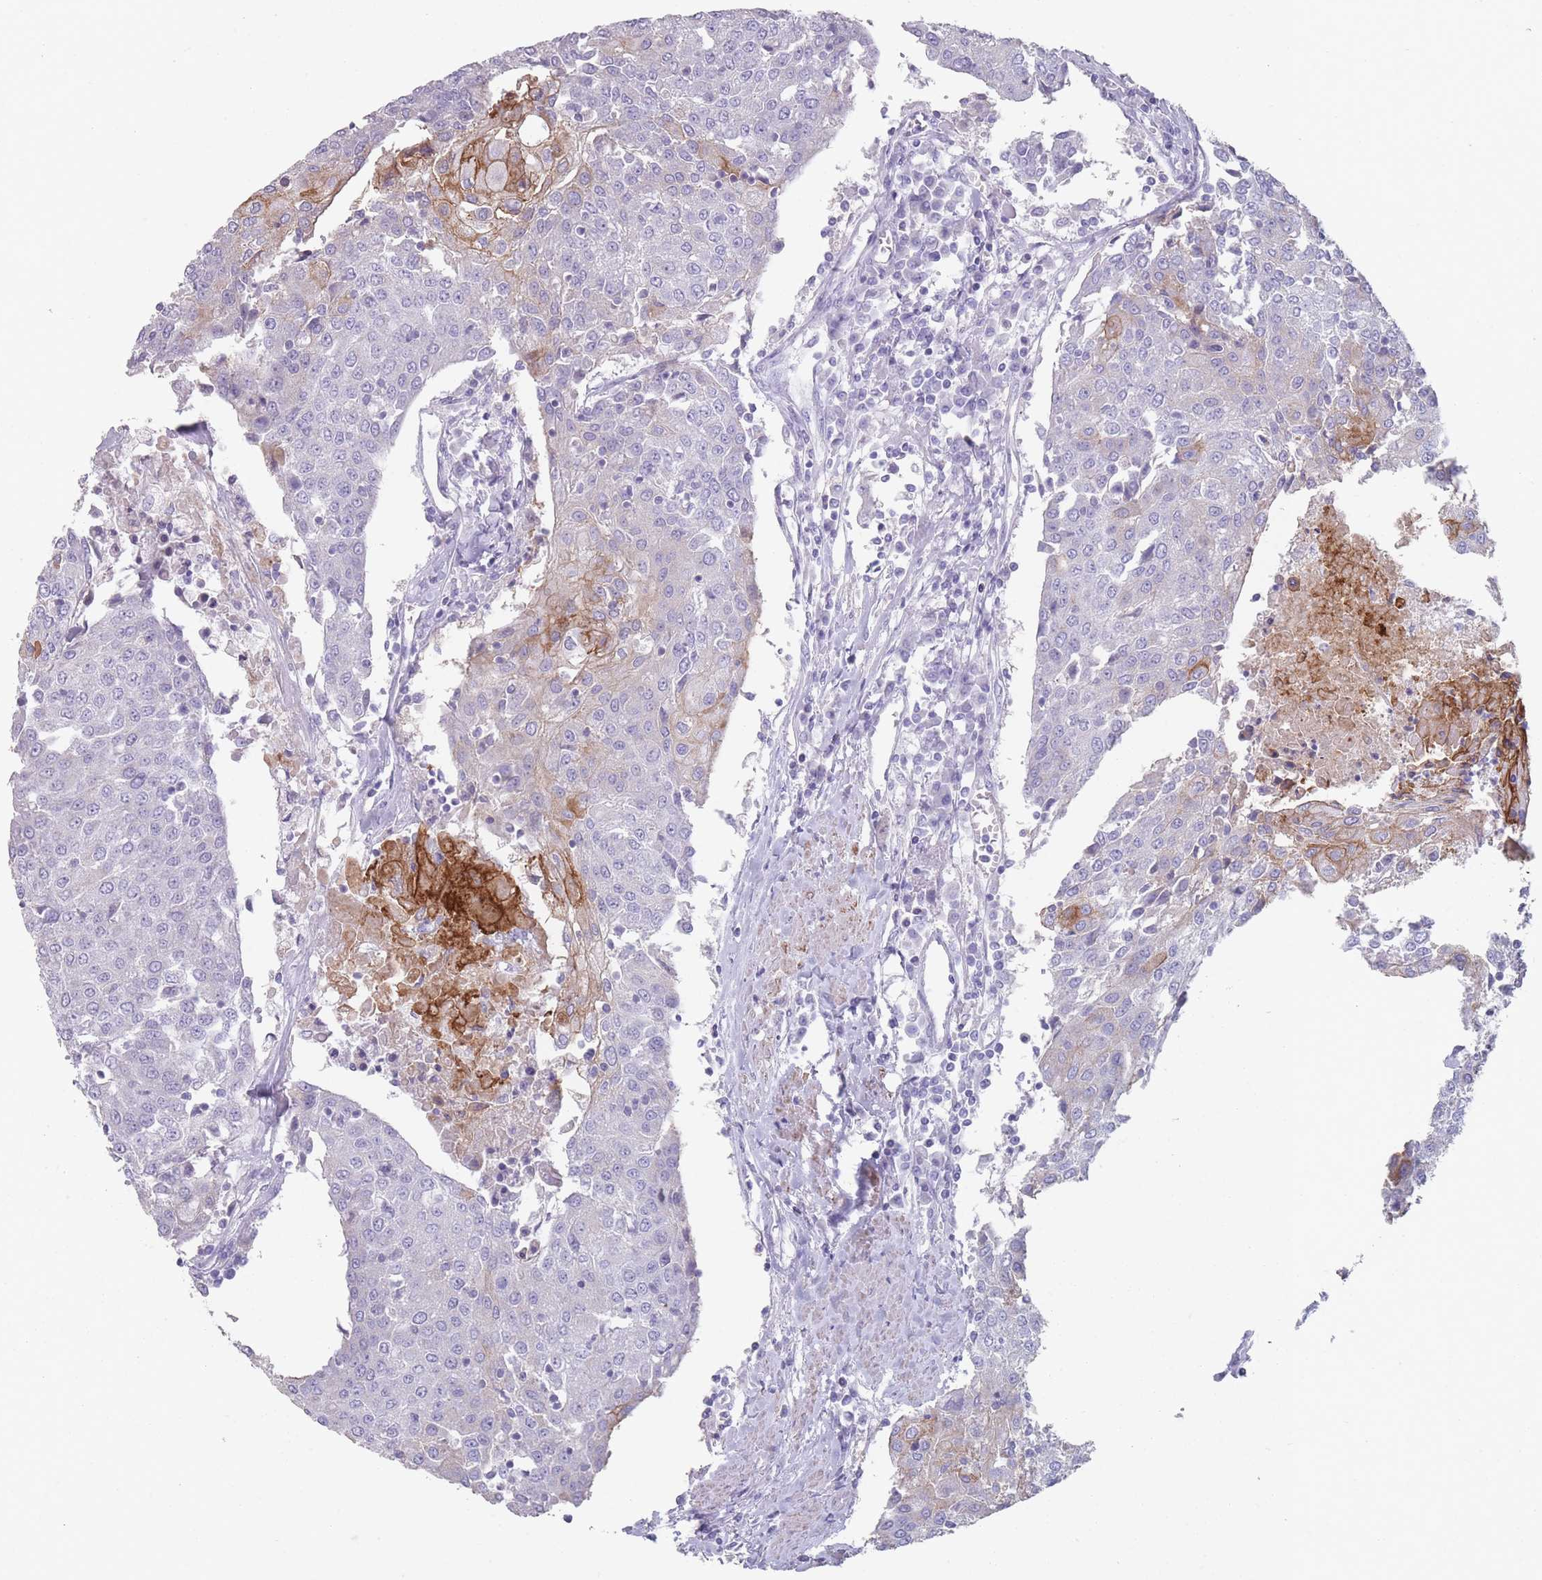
{"staining": {"intensity": "weak", "quantity": "<25%", "location": "cytoplasmic/membranous"}, "tissue": "urothelial cancer", "cell_type": "Tumor cells", "image_type": "cancer", "snomed": [{"axis": "morphology", "description": "Urothelial carcinoma, High grade"}, {"axis": "topography", "description": "Urinary bladder"}], "caption": "IHC of urothelial cancer reveals no staining in tumor cells.", "gene": "RHBG", "patient": {"sex": "female", "age": 85}}